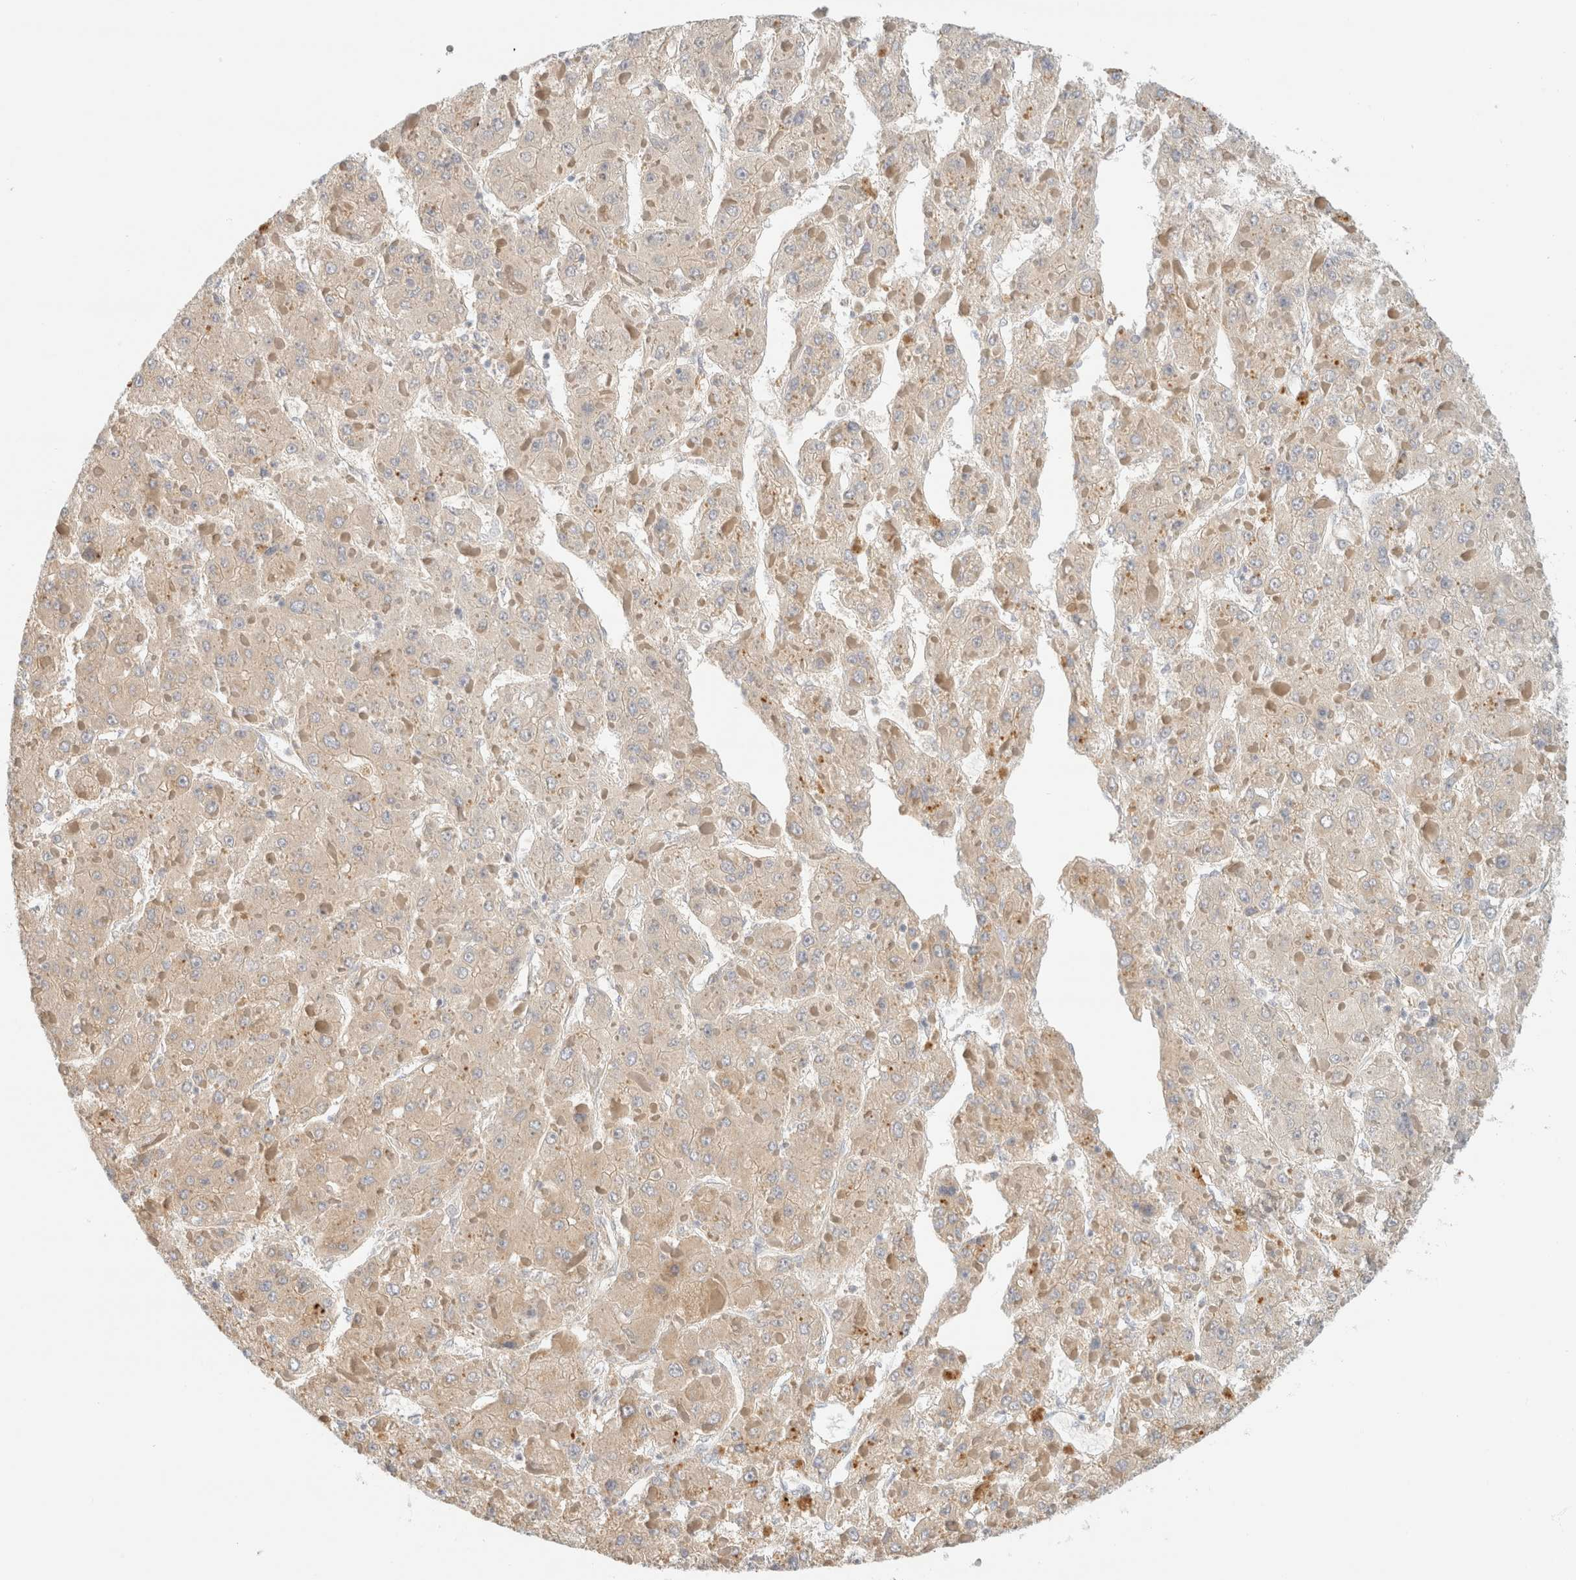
{"staining": {"intensity": "weak", "quantity": ">75%", "location": "cytoplasmic/membranous"}, "tissue": "liver cancer", "cell_type": "Tumor cells", "image_type": "cancer", "snomed": [{"axis": "morphology", "description": "Carcinoma, Hepatocellular, NOS"}, {"axis": "topography", "description": "Liver"}], "caption": "Human liver cancer stained with a brown dye exhibits weak cytoplasmic/membranous positive expression in approximately >75% of tumor cells.", "gene": "HDHD3", "patient": {"sex": "female", "age": 73}}